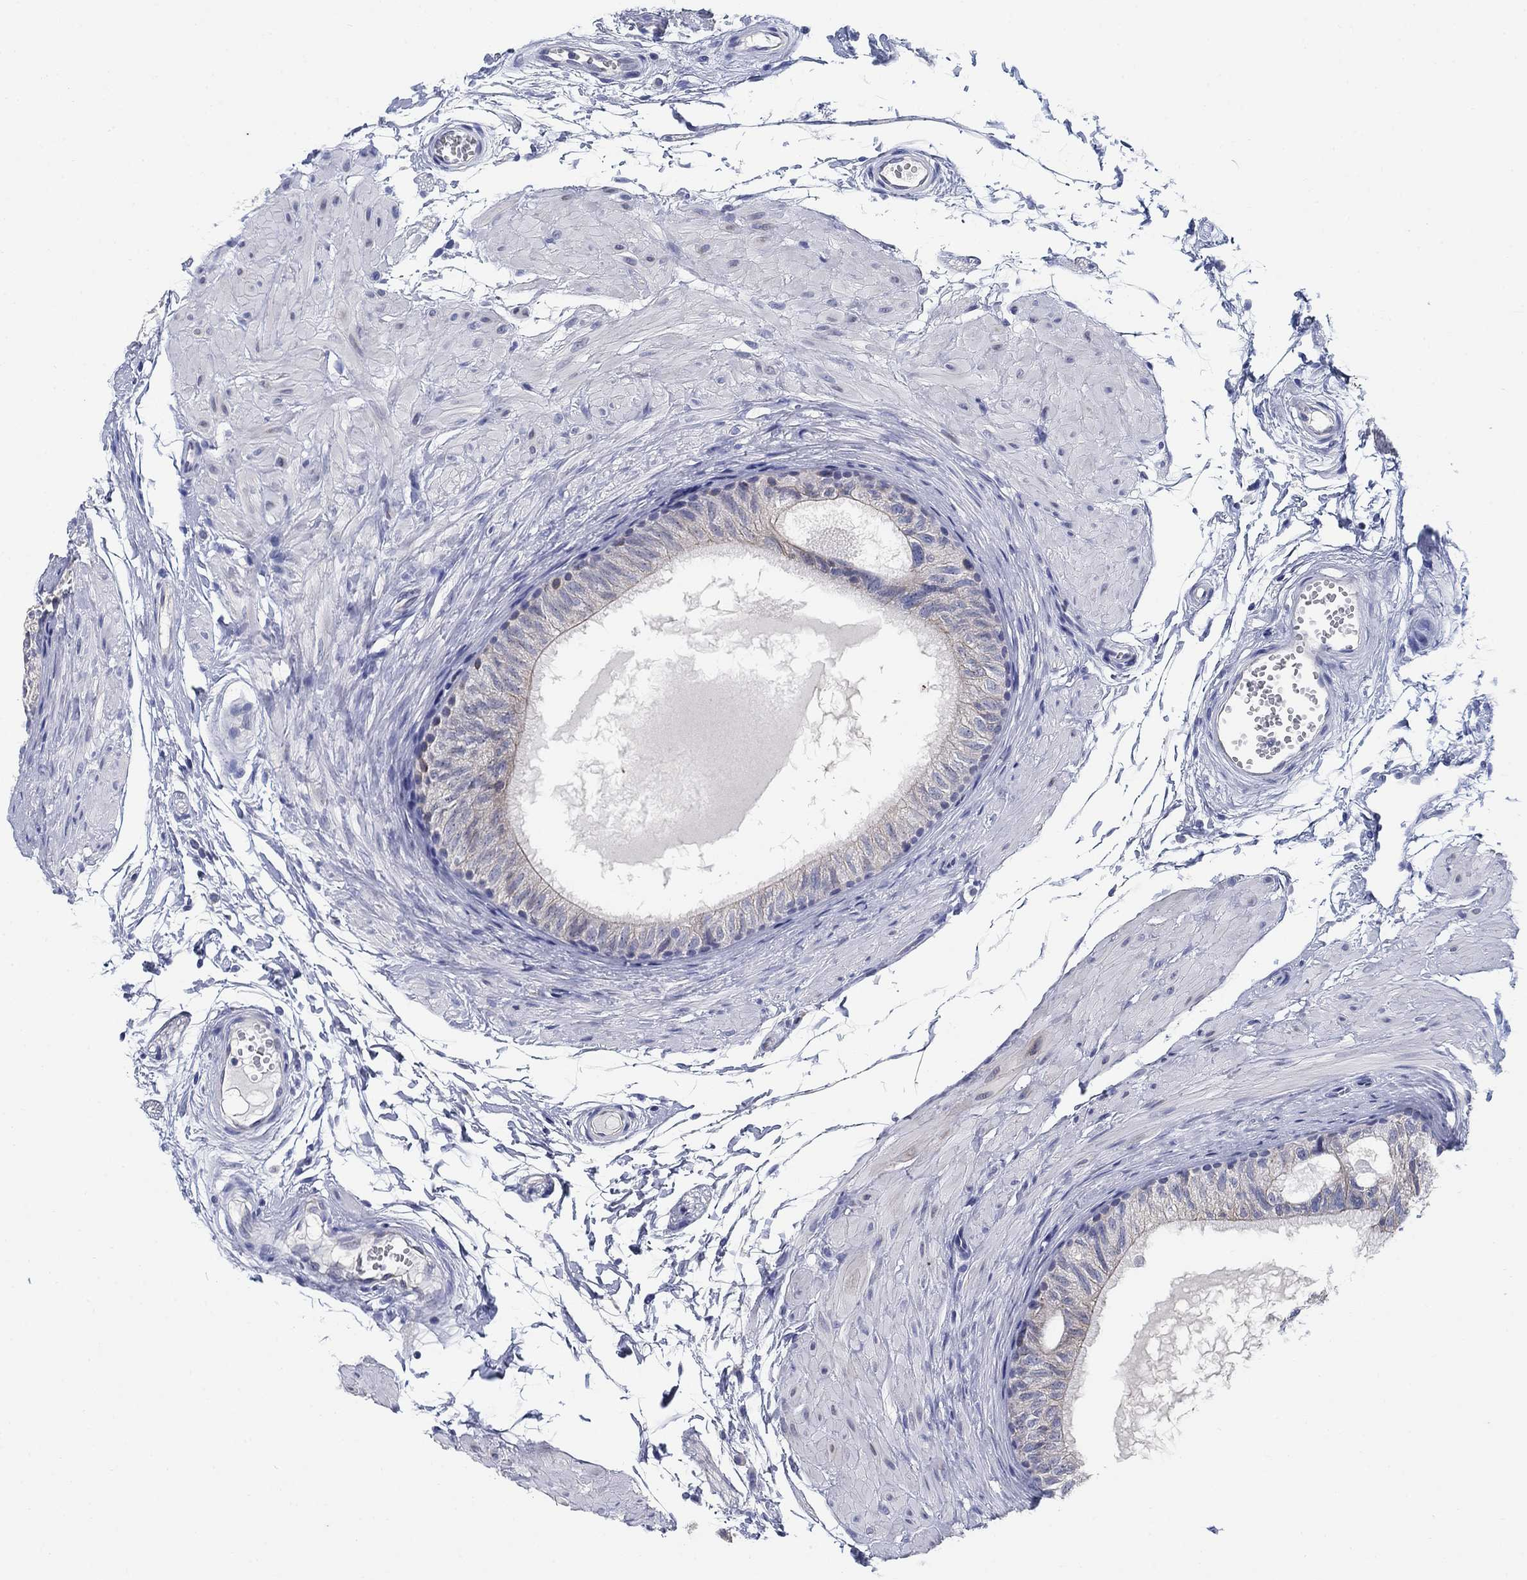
{"staining": {"intensity": "negative", "quantity": "none", "location": "none"}, "tissue": "epididymis", "cell_type": "Glandular cells", "image_type": "normal", "snomed": [{"axis": "morphology", "description": "Normal tissue, NOS"}, {"axis": "topography", "description": "Epididymis"}], "caption": "Immunohistochemistry (IHC) of benign human epididymis shows no expression in glandular cells.", "gene": "CLUL1", "patient": {"sex": "male", "age": 22}}